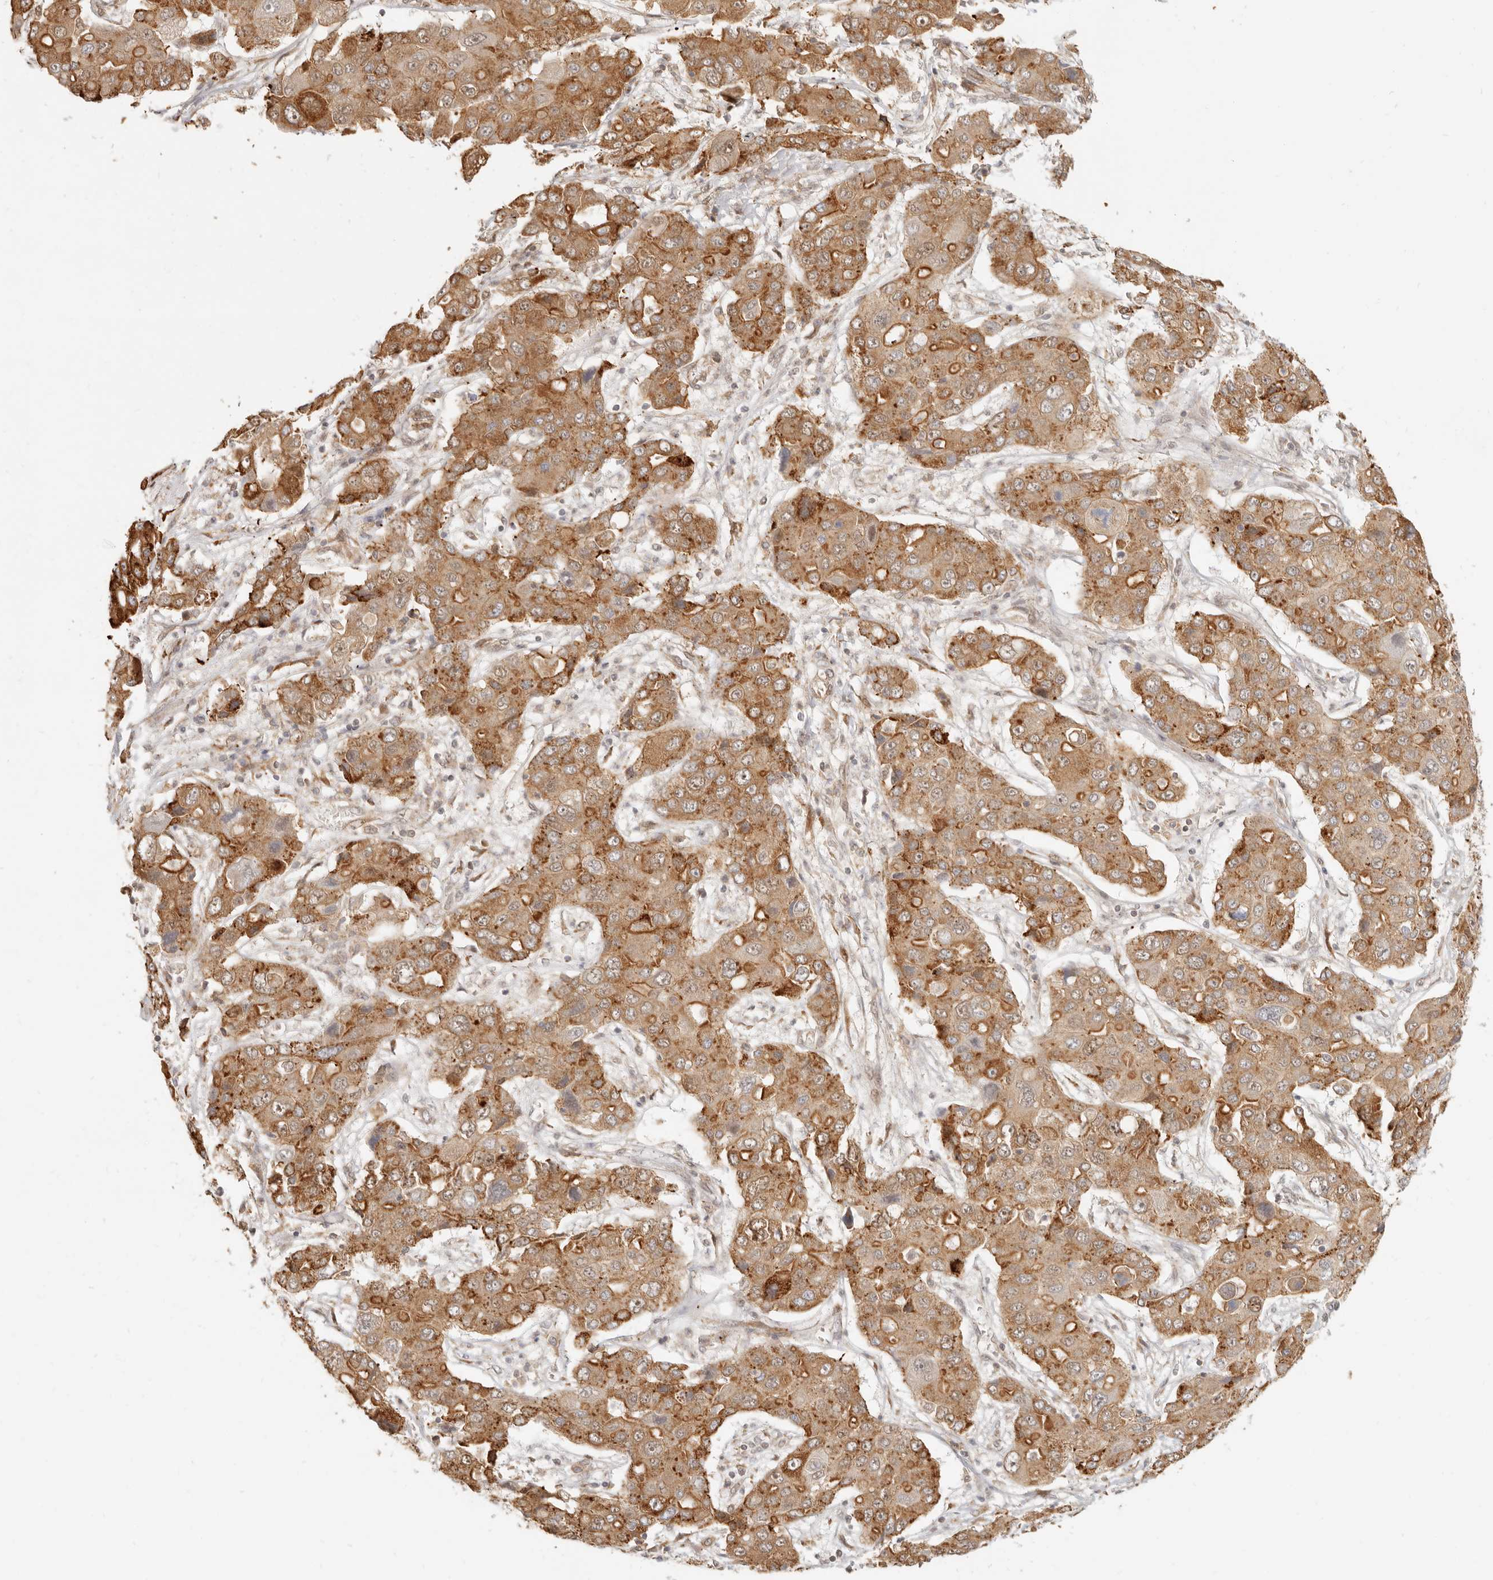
{"staining": {"intensity": "moderate", "quantity": ">75%", "location": "cytoplasmic/membranous"}, "tissue": "liver cancer", "cell_type": "Tumor cells", "image_type": "cancer", "snomed": [{"axis": "morphology", "description": "Cholangiocarcinoma"}, {"axis": "topography", "description": "Liver"}], "caption": "Cholangiocarcinoma (liver) stained with DAB (3,3'-diaminobenzidine) immunohistochemistry reveals medium levels of moderate cytoplasmic/membranous expression in approximately >75% of tumor cells. (brown staining indicates protein expression, while blue staining denotes nuclei).", "gene": "TUFT1", "patient": {"sex": "male", "age": 67}}